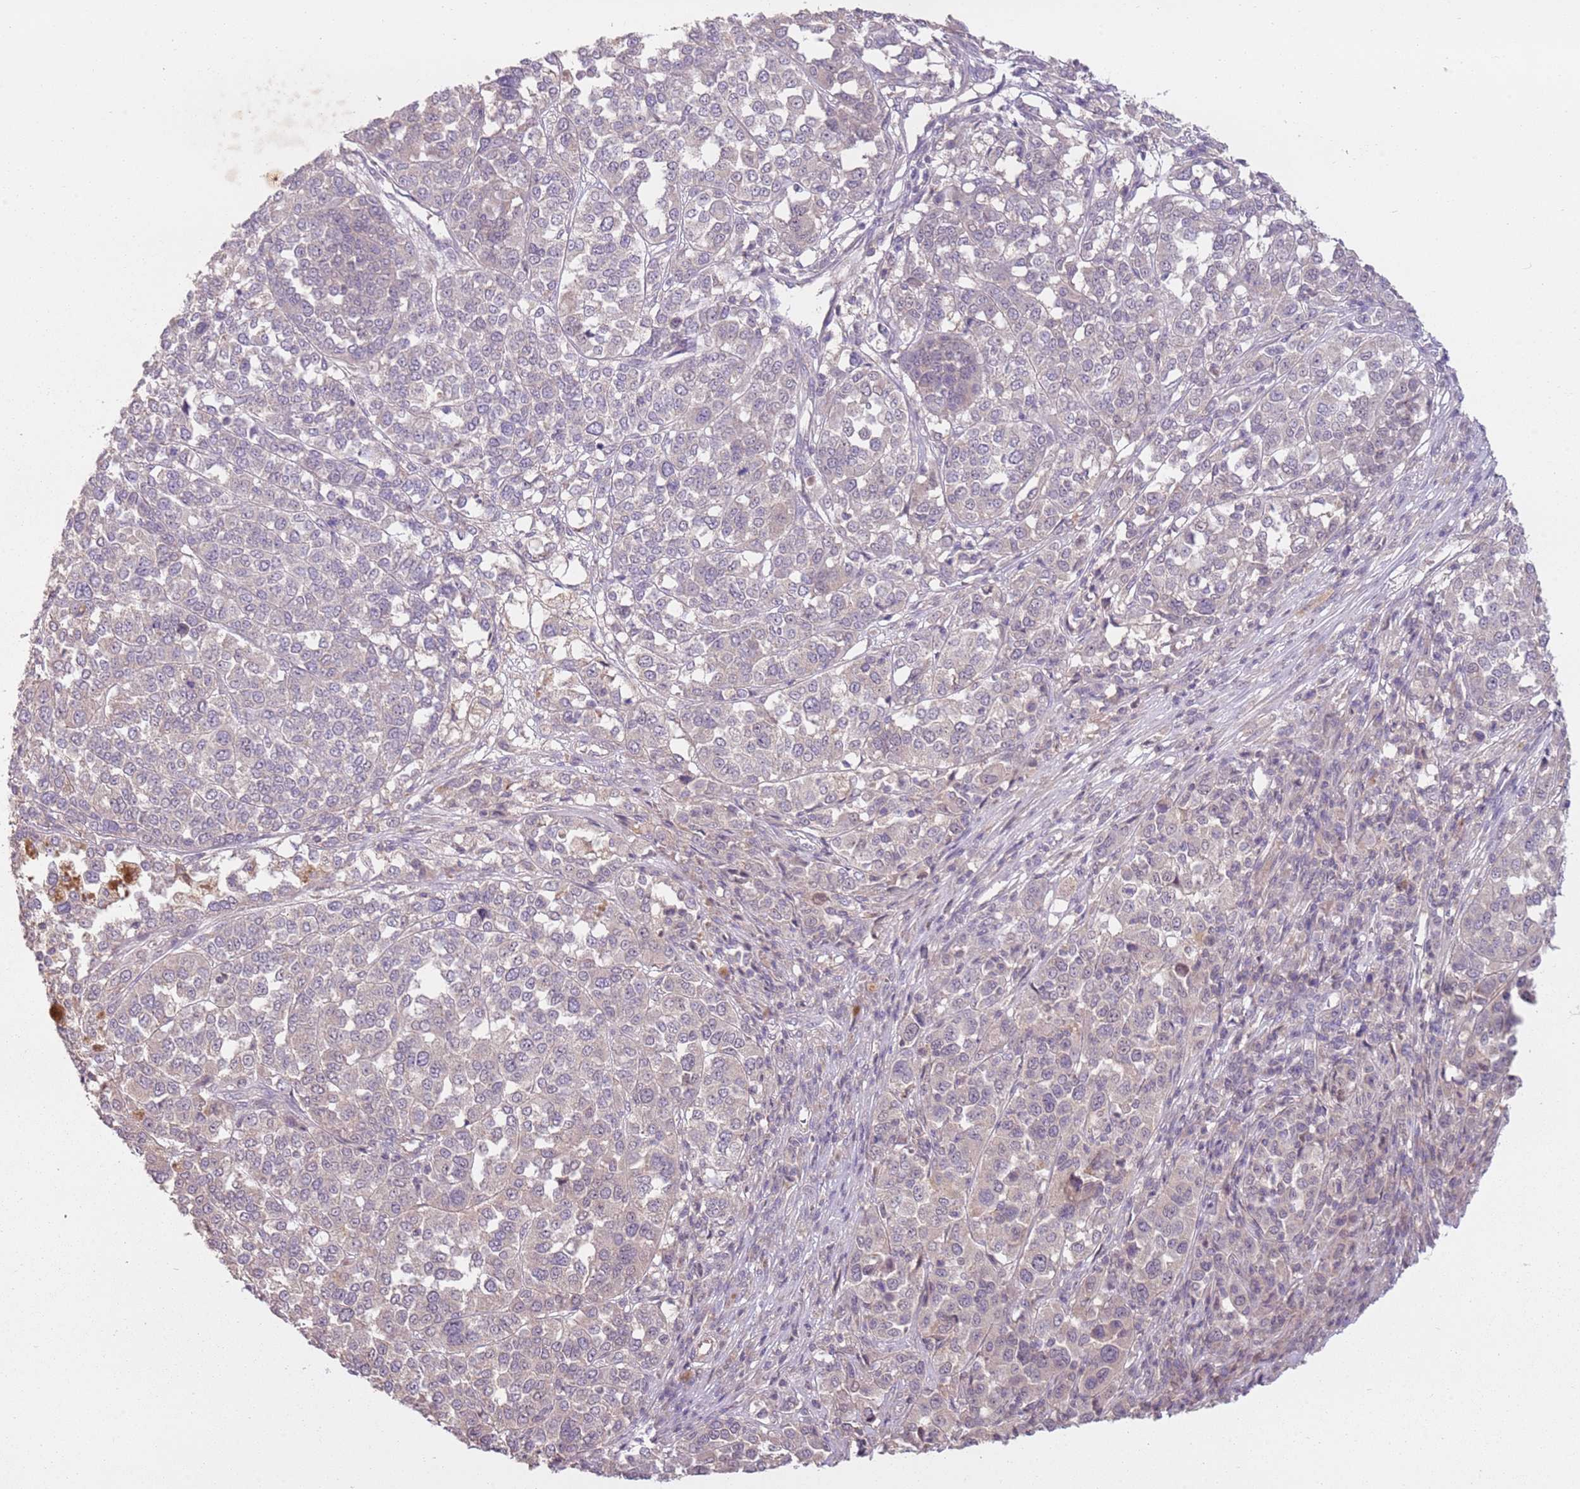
{"staining": {"intensity": "negative", "quantity": "none", "location": "none"}, "tissue": "melanoma", "cell_type": "Tumor cells", "image_type": "cancer", "snomed": [{"axis": "morphology", "description": "Malignant melanoma, Metastatic site"}, {"axis": "topography", "description": "Lymph node"}], "caption": "DAB (3,3'-diaminobenzidine) immunohistochemical staining of human malignant melanoma (metastatic site) displays no significant expression in tumor cells. Nuclei are stained in blue.", "gene": "TEKT4", "patient": {"sex": "male", "age": 44}}